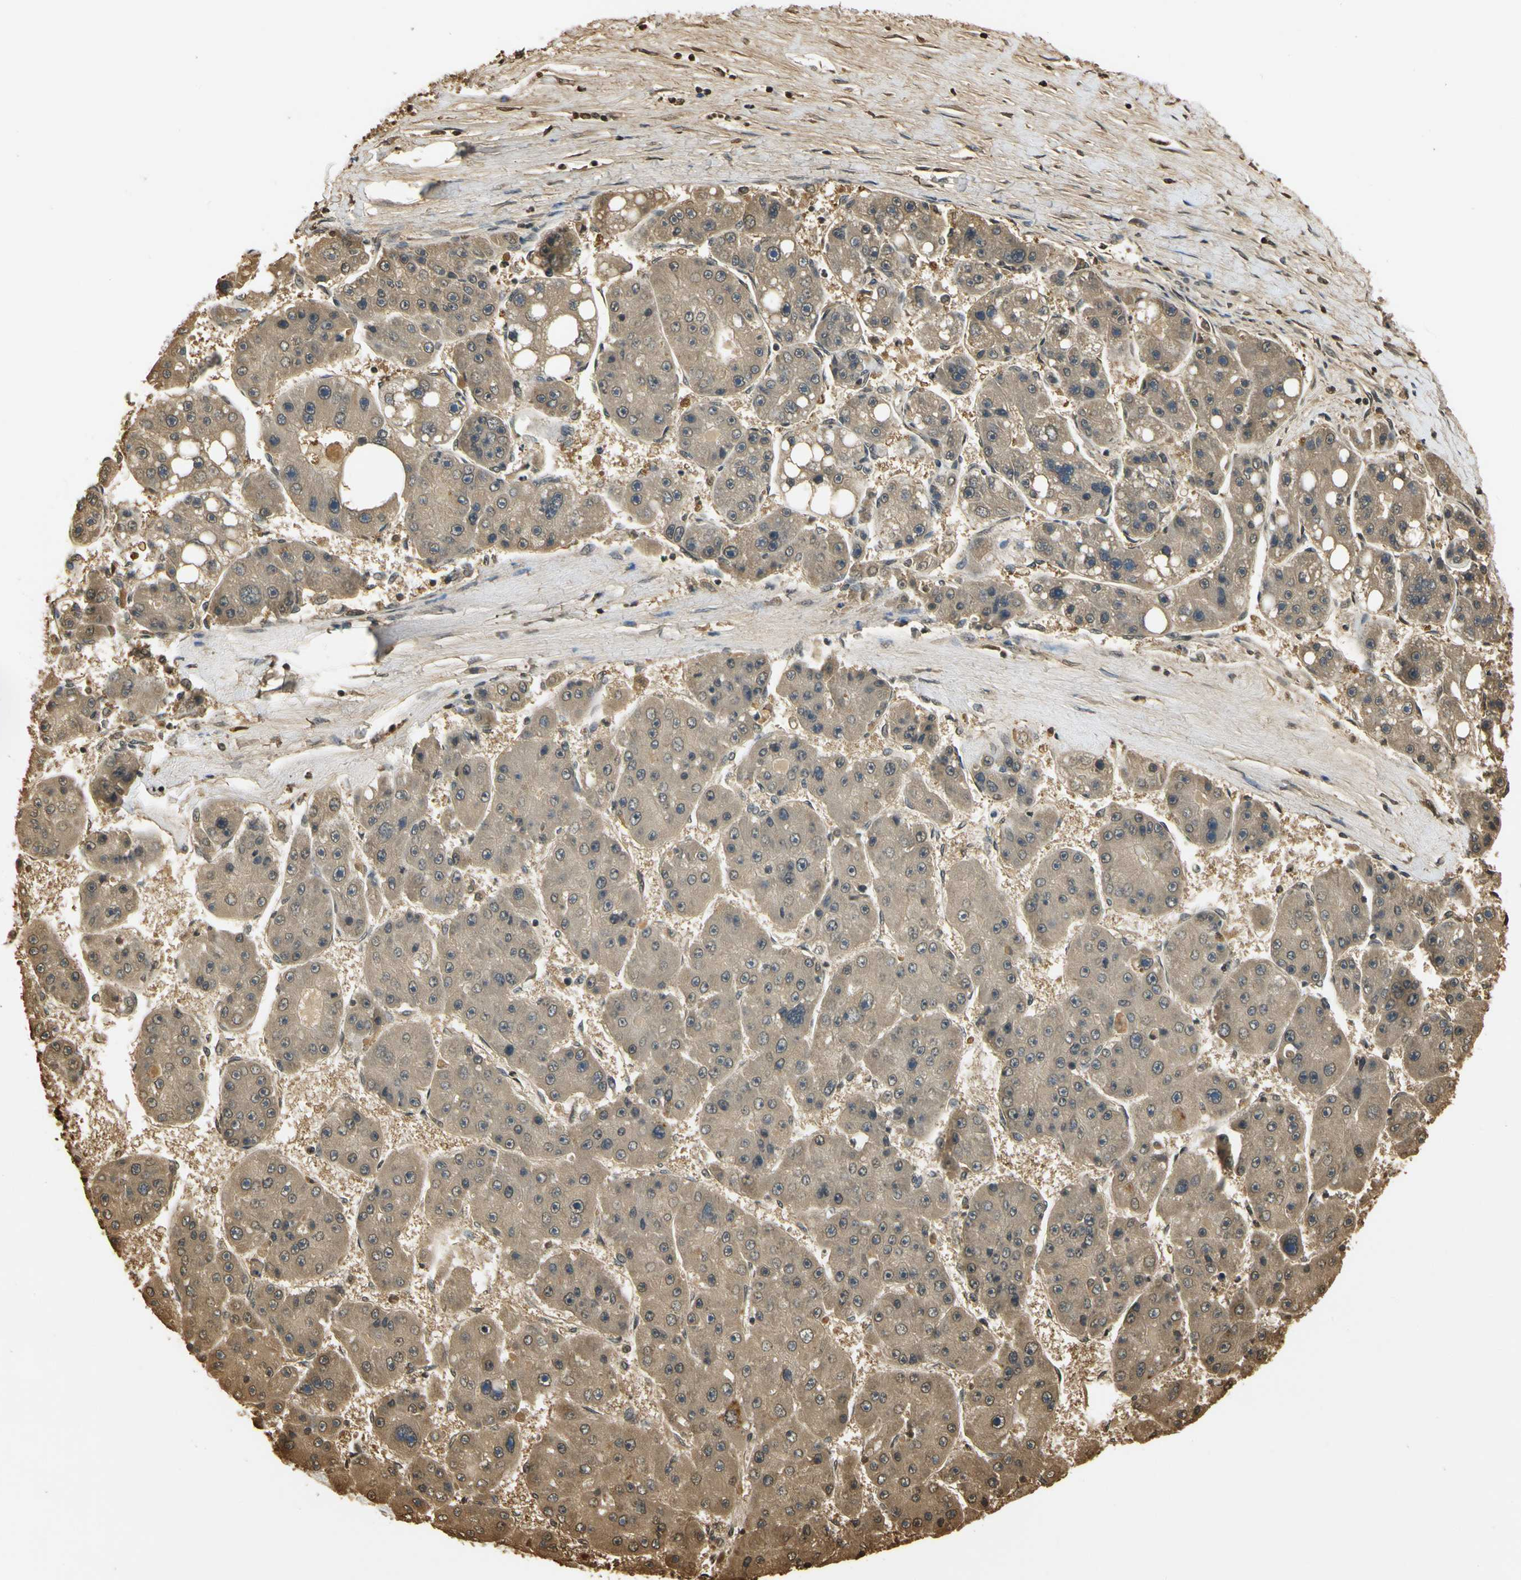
{"staining": {"intensity": "moderate", "quantity": ">75%", "location": "cytoplasmic/membranous"}, "tissue": "liver cancer", "cell_type": "Tumor cells", "image_type": "cancer", "snomed": [{"axis": "morphology", "description": "Carcinoma, Hepatocellular, NOS"}, {"axis": "topography", "description": "Liver"}], "caption": "About >75% of tumor cells in human hepatocellular carcinoma (liver) display moderate cytoplasmic/membranous protein expression as visualized by brown immunohistochemical staining.", "gene": "SOD1", "patient": {"sex": "female", "age": 61}}